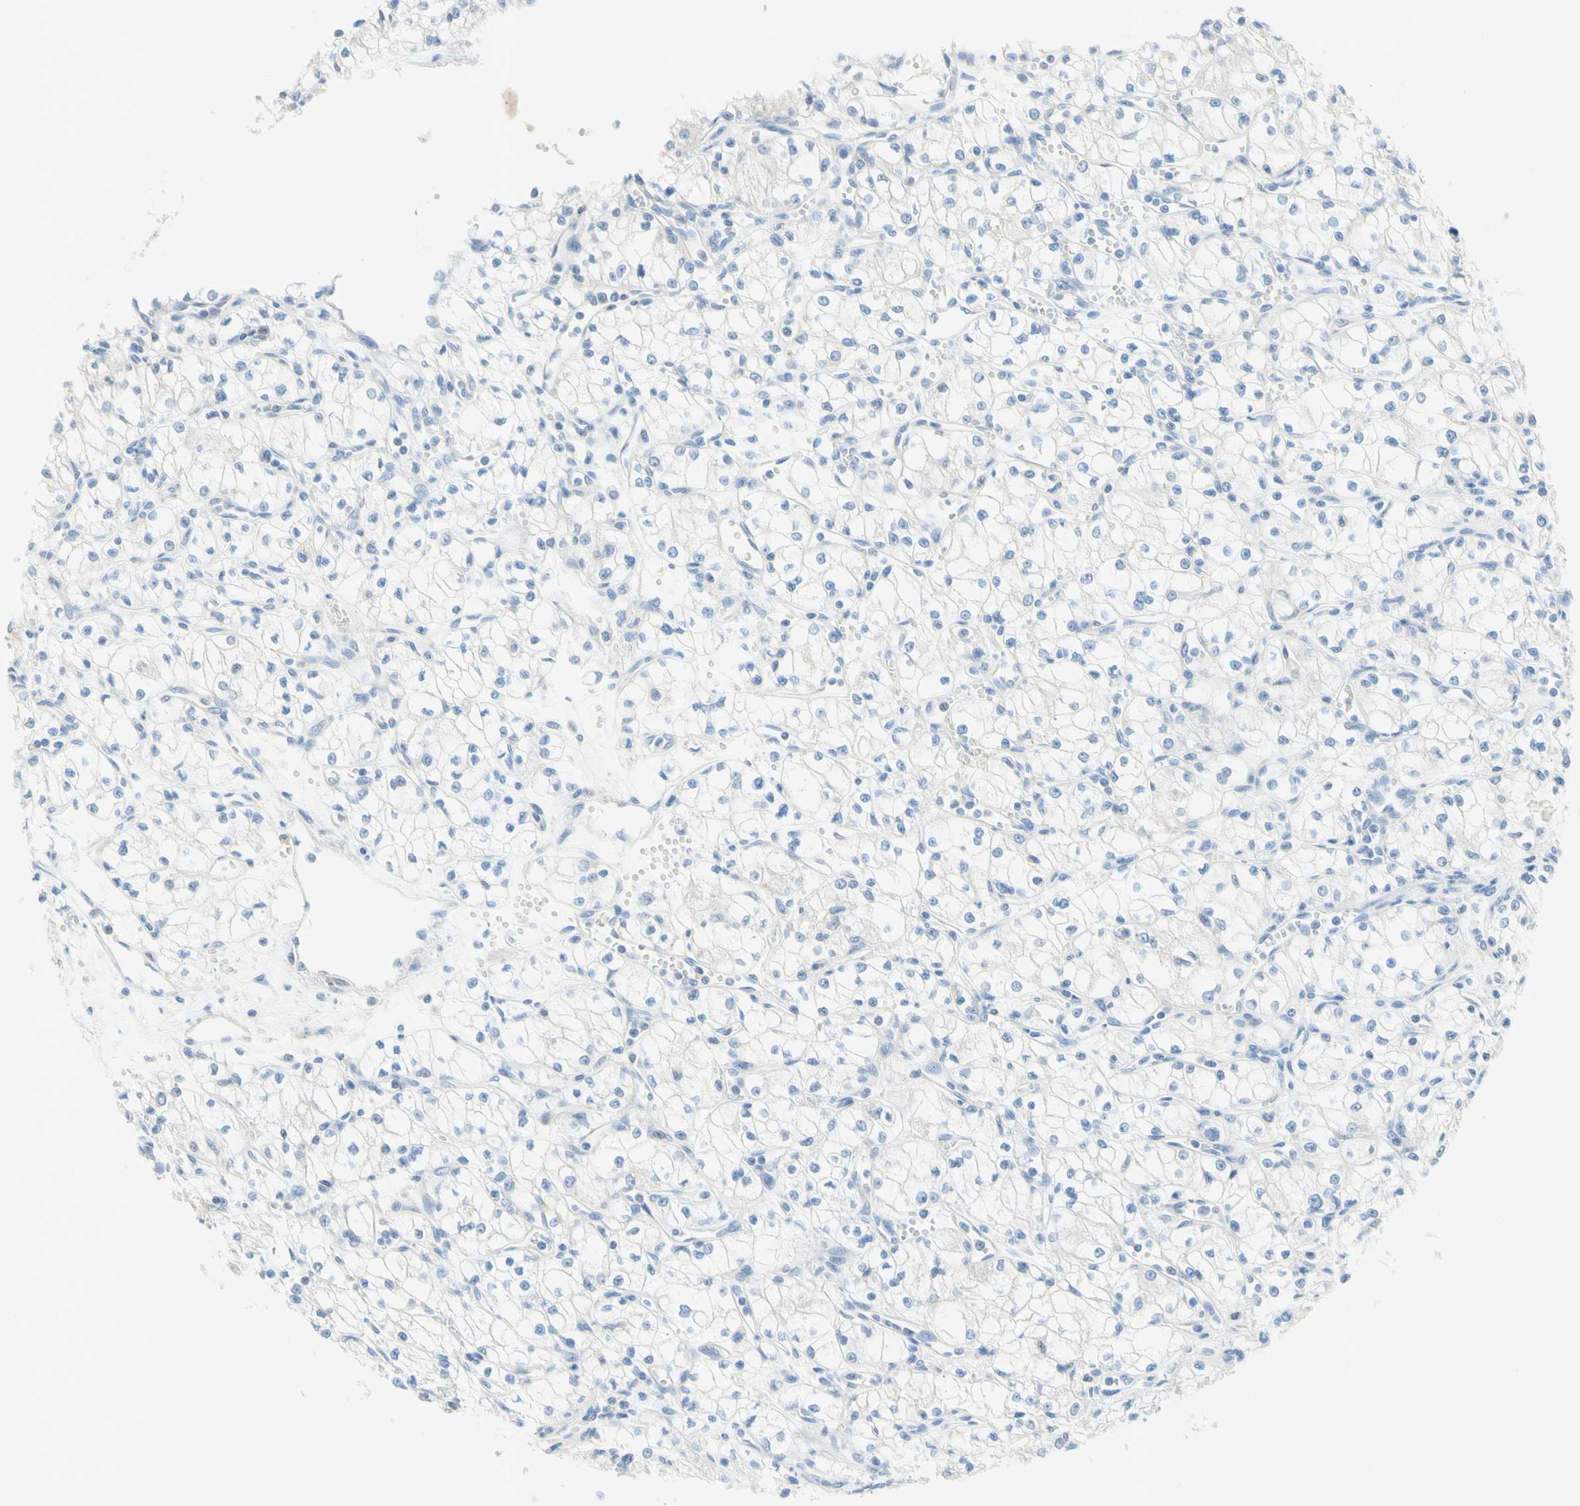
{"staining": {"intensity": "negative", "quantity": "none", "location": "none"}, "tissue": "renal cancer", "cell_type": "Tumor cells", "image_type": "cancer", "snomed": [{"axis": "morphology", "description": "Normal tissue, NOS"}, {"axis": "morphology", "description": "Adenocarcinoma, NOS"}, {"axis": "topography", "description": "Kidney"}], "caption": "This is an immunohistochemistry (IHC) histopathology image of adenocarcinoma (renal). There is no expression in tumor cells.", "gene": "MFF", "patient": {"sex": "male", "age": 59}}